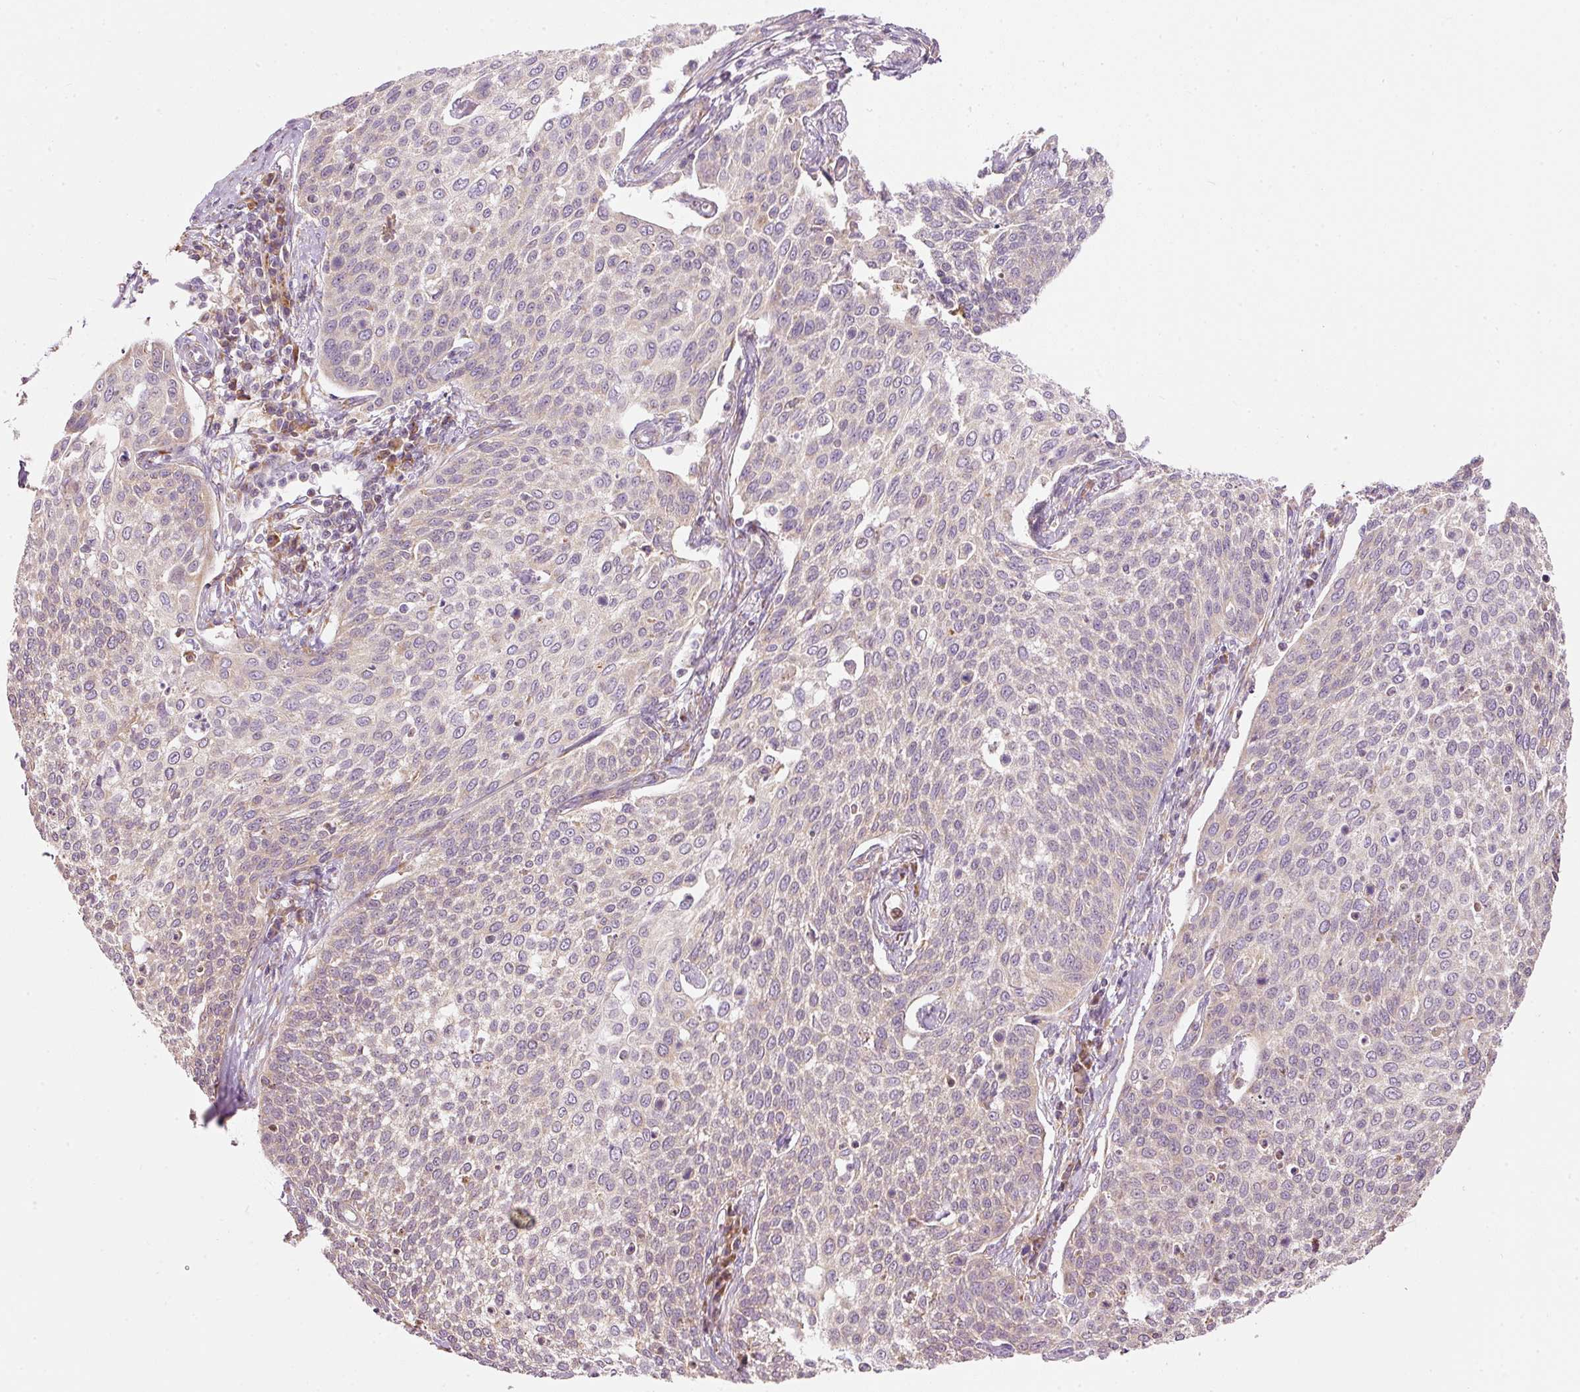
{"staining": {"intensity": "weak", "quantity": "<25%", "location": "cytoplasmic/membranous"}, "tissue": "cervical cancer", "cell_type": "Tumor cells", "image_type": "cancer", "snomed": [{"axis": "morphology", "description": "Squamous cell carcinoma, NOS"}, {"axis": "topography", "description": "Cervix"}], "caption": "An IHC image of cervical cancer is shown. There is no staining in tumor cells of cervical cancer.", "gene": "SNAPC5", "patient": {"sex": "female", "age": 34}}